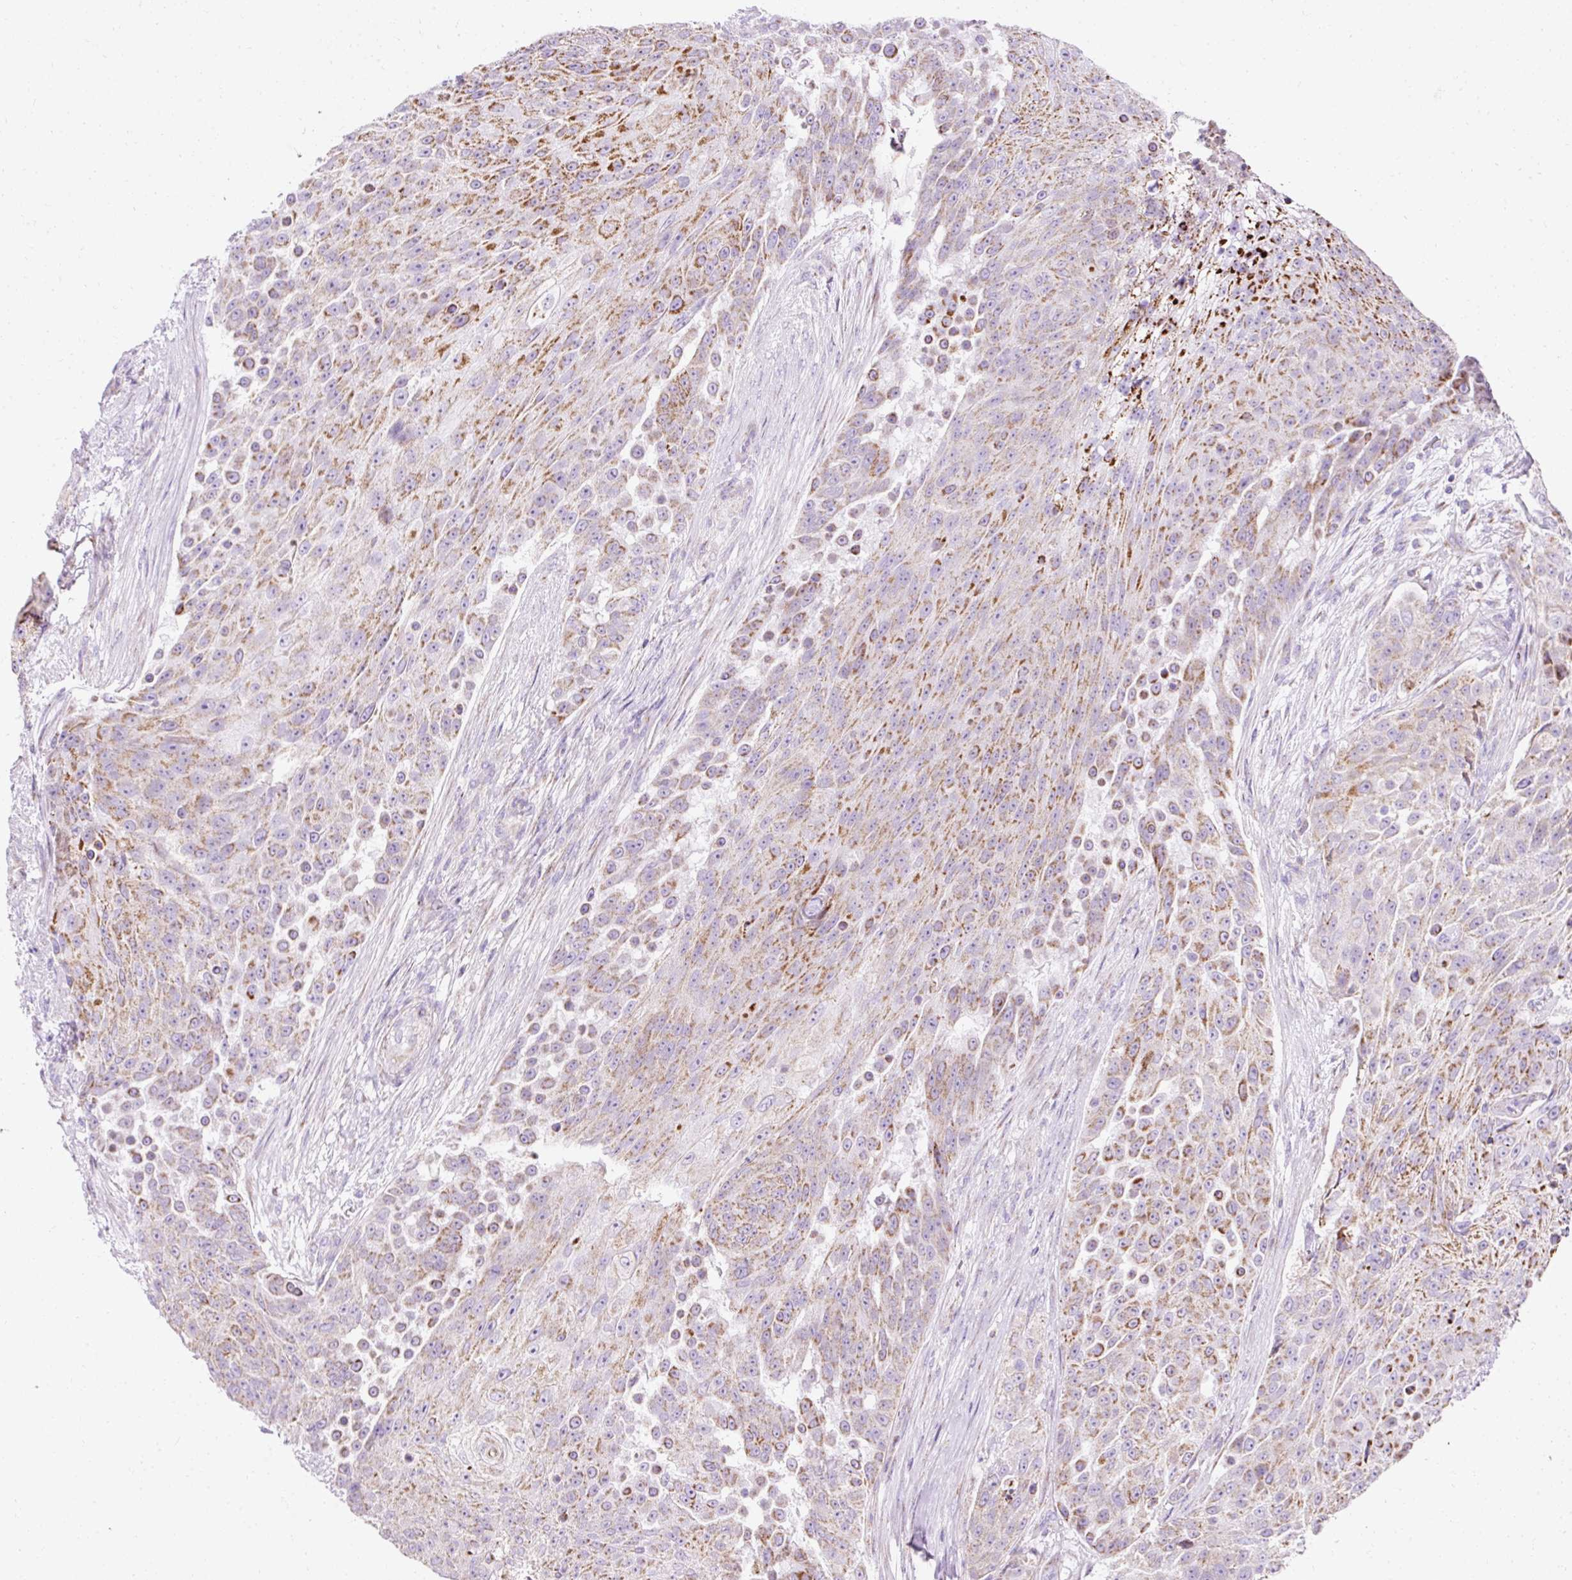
{"staining": {"intensity": "moderate", "quantity": ">75%", "location": "cytoplasmic/membranous"}, "tissue": "urothelial cancer", "cell_type": "Tumor cells", "image_type": "cancer", "snomed": [{"axis": "morphology", "description": "Urothelial carcinoma, High grade"}, {"axis": "topography", "description": "Urinary bladder"}], "caption": "Immunohistochemistry histopathology image of neoplastic tissue: human urothelial cancer stained using immunohistochemistry (IHC) shows medium levels of moderate protein expression localized specifically in the cytoplasmic/membranous of tumor cells, appearing as a cytoplasmic/membranous brown color.", "gene": "PLPP2", "patient": {"sex": "female", "age": 63}}